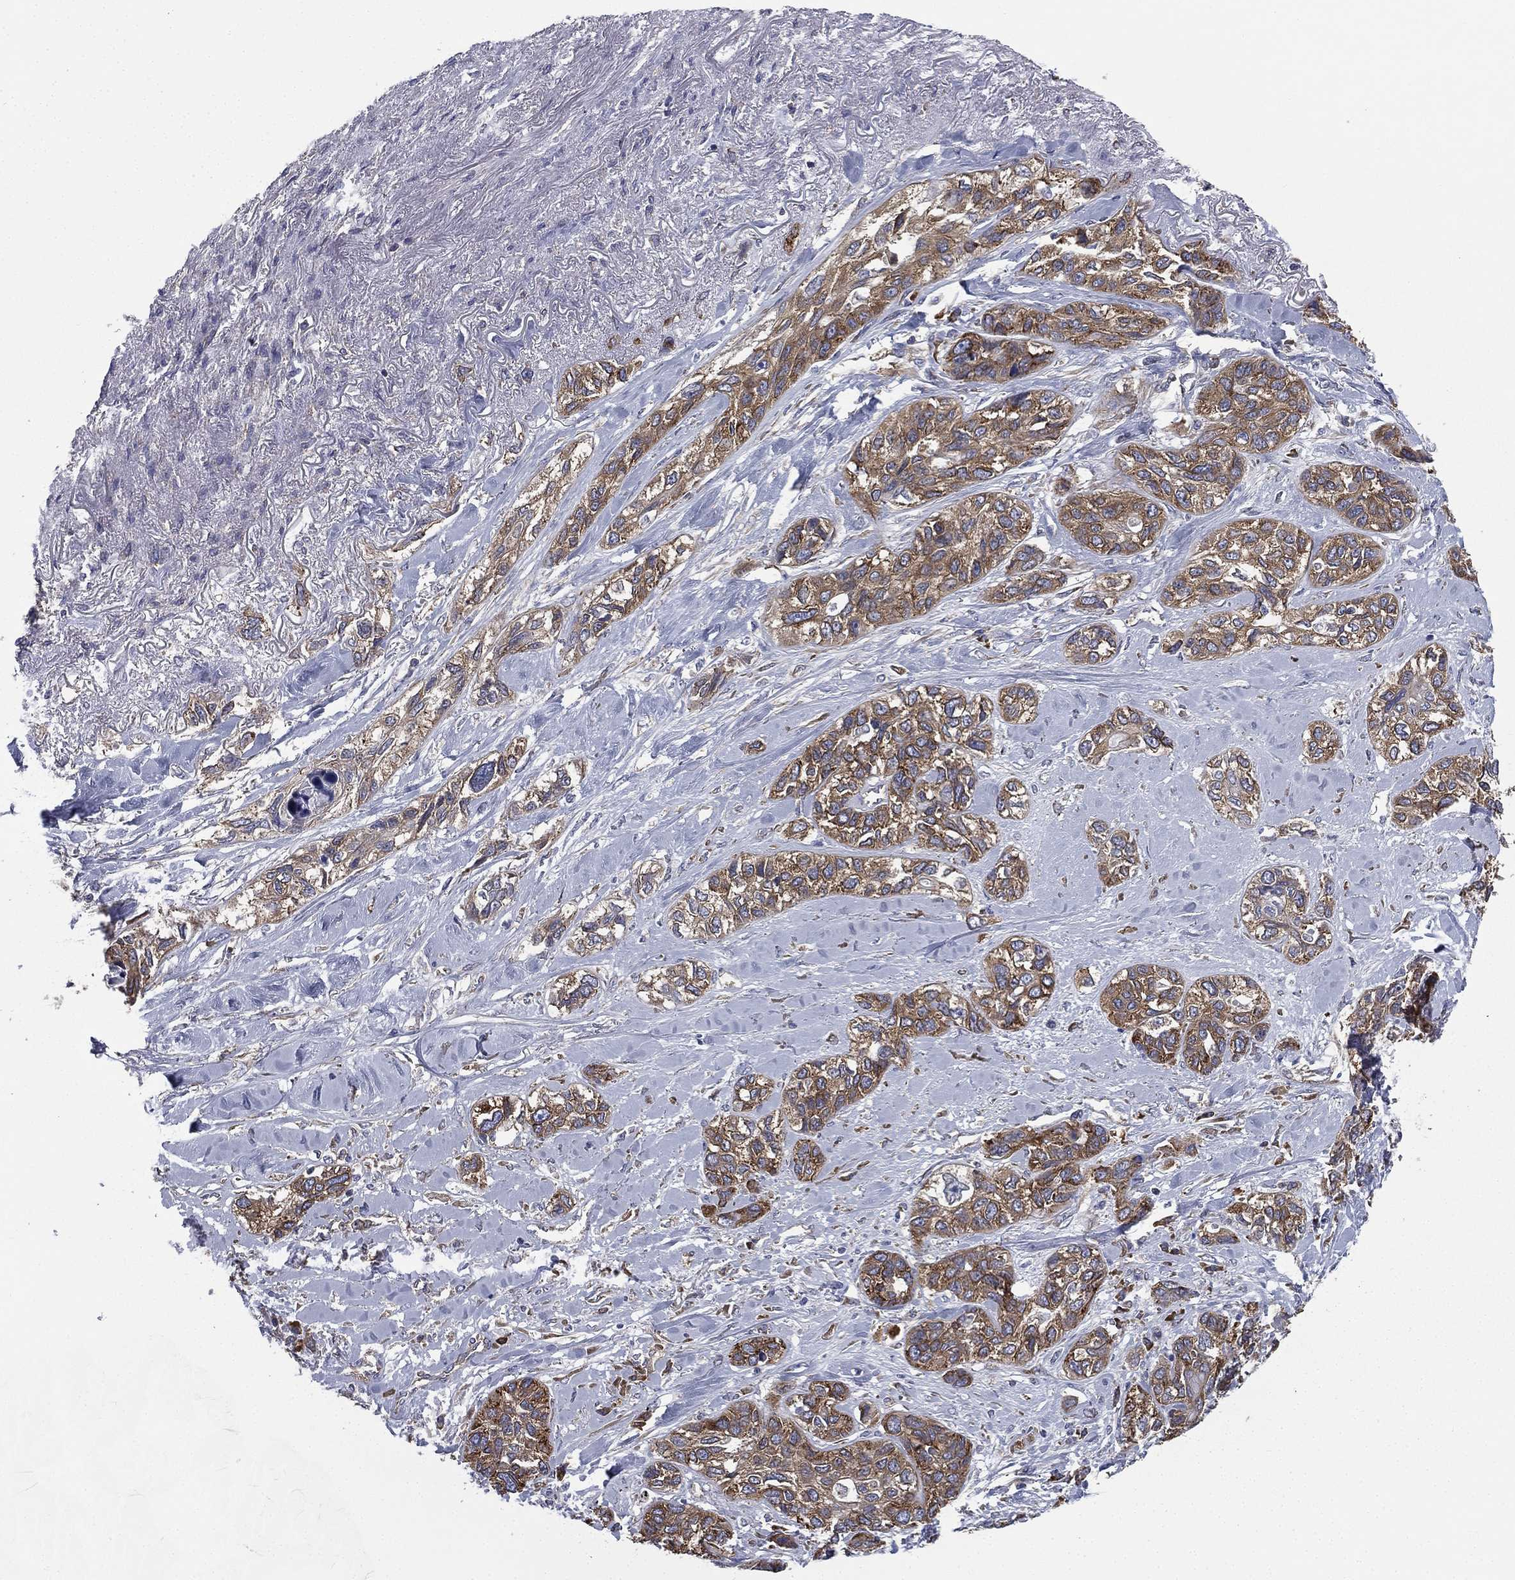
{"staining": {"intensity": "strong", "quantity": "25%-75%", "location": "cytoplasmic/membranous"}, "tissue": "lung cancer", "cell_type": "Tumor cells", "image_type": "cancer", "snomed": [{"axis": "morphology", "description": "Squamous cell carcinoma, NOS"}, {"axis": "topography", "description": "Lung"}], "caption": "Immunohistochemistry micrograph of human lung squamous cell carcinoma stained for a protein (brown), which displays high levels of strong cytoplasmic/membranous staining in about 25%-75% of tumor cells.", "gene": "FARSA", "patient": {"sex": "female", "age": 70}}